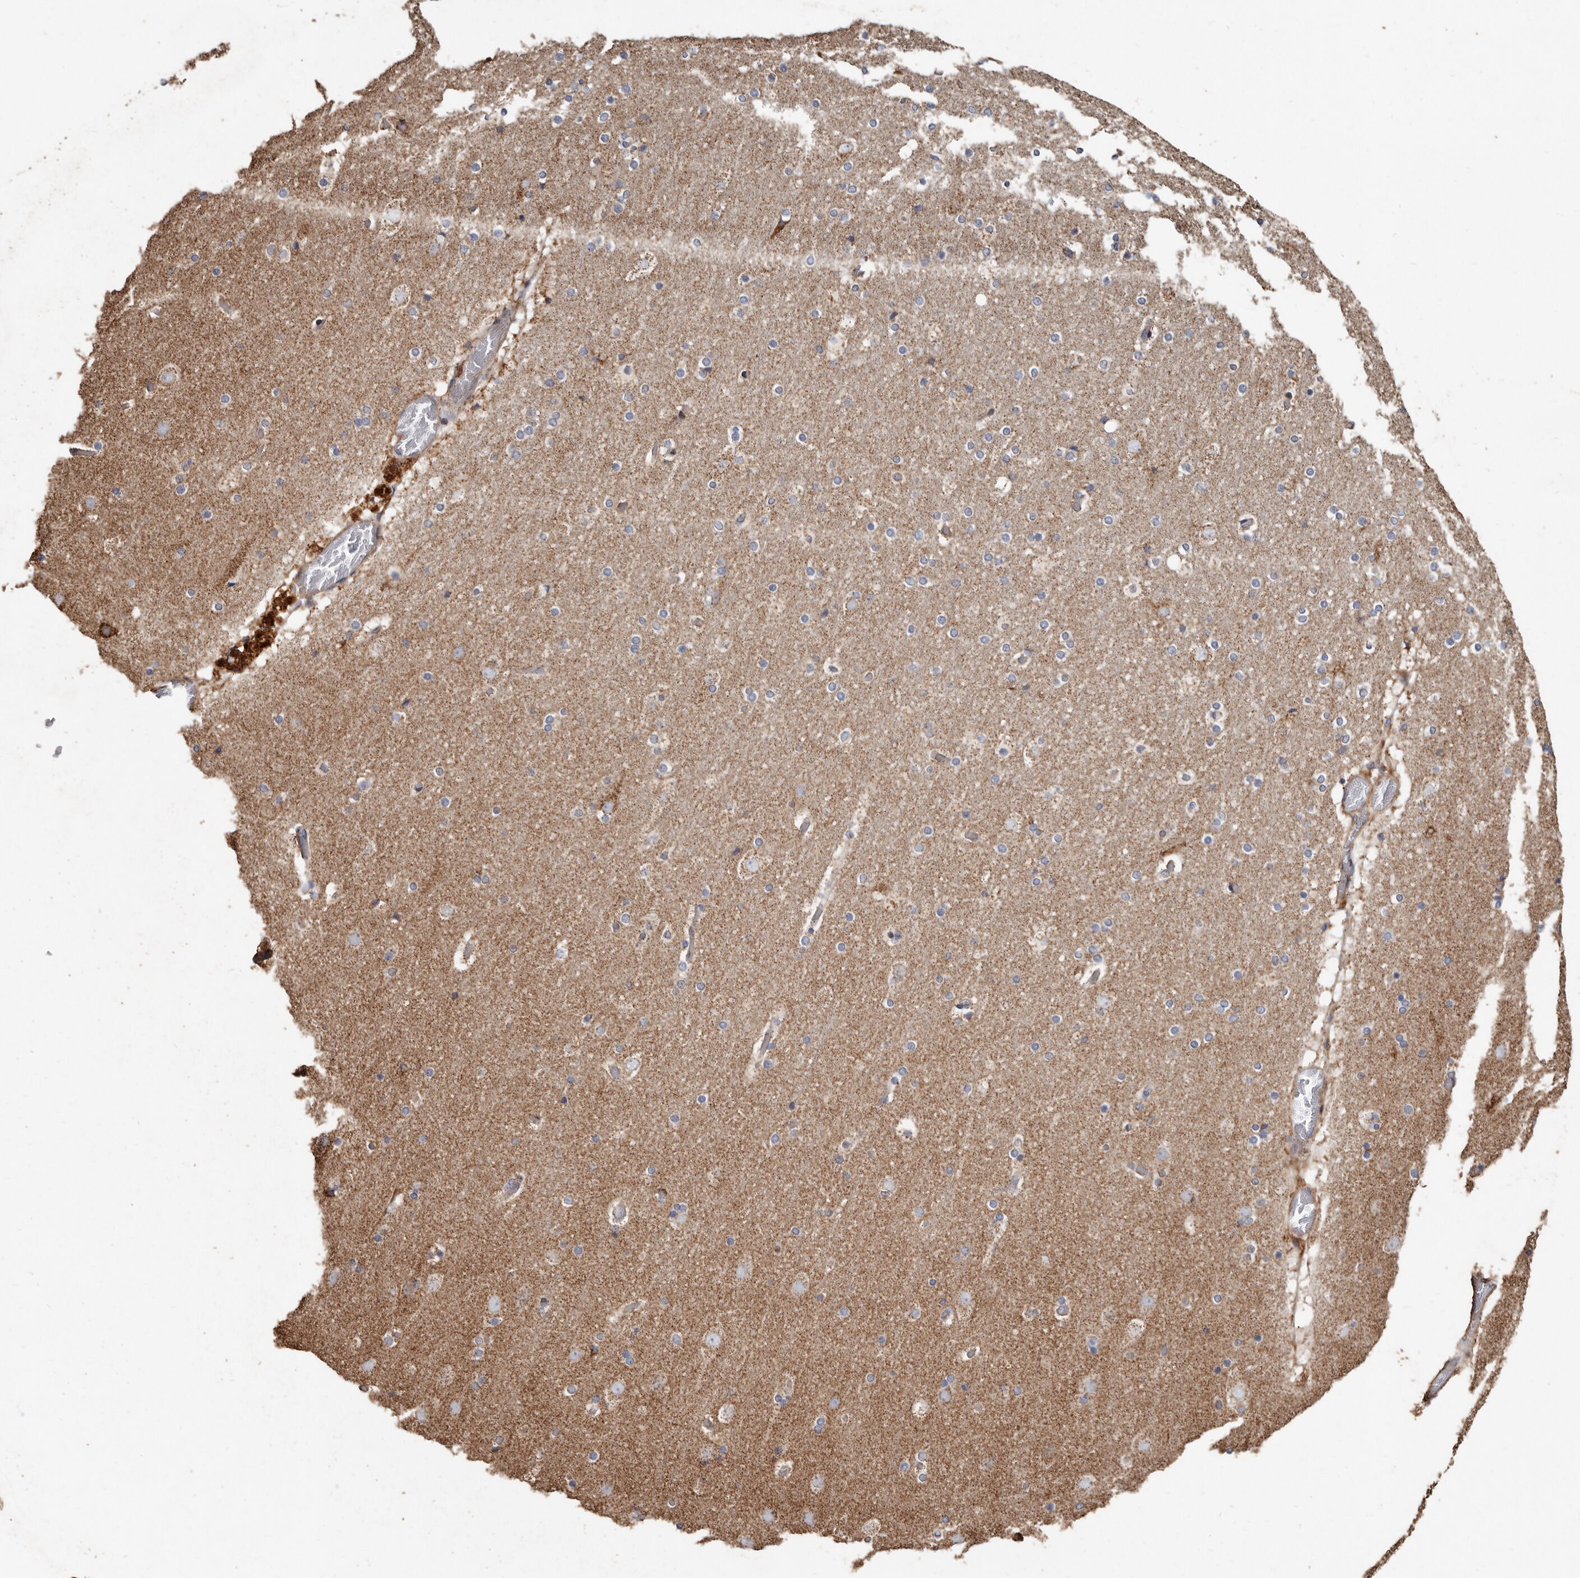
{"staining": {"intensity": "weak", "quantity": ">75%", "location": "cytoplasmic/membranous"}, "tissue": "cerebral cortex", "cell_type": "Endothelial cells", "image_type": "normal", "snomed": [{"axis": "morphology", "description": "Normal tissue, NOS"}, {"axis": "topography", "description": "Cerebral cortex"}], "caption": "Brown immunohistochemical staining in benign human cerebral cortex exhibits weak cytoplasmic/membranous staining in about >75% of endothelial cells.", "gene": "OSGIN2", "patient": {"sex": "male", "age": 57}}